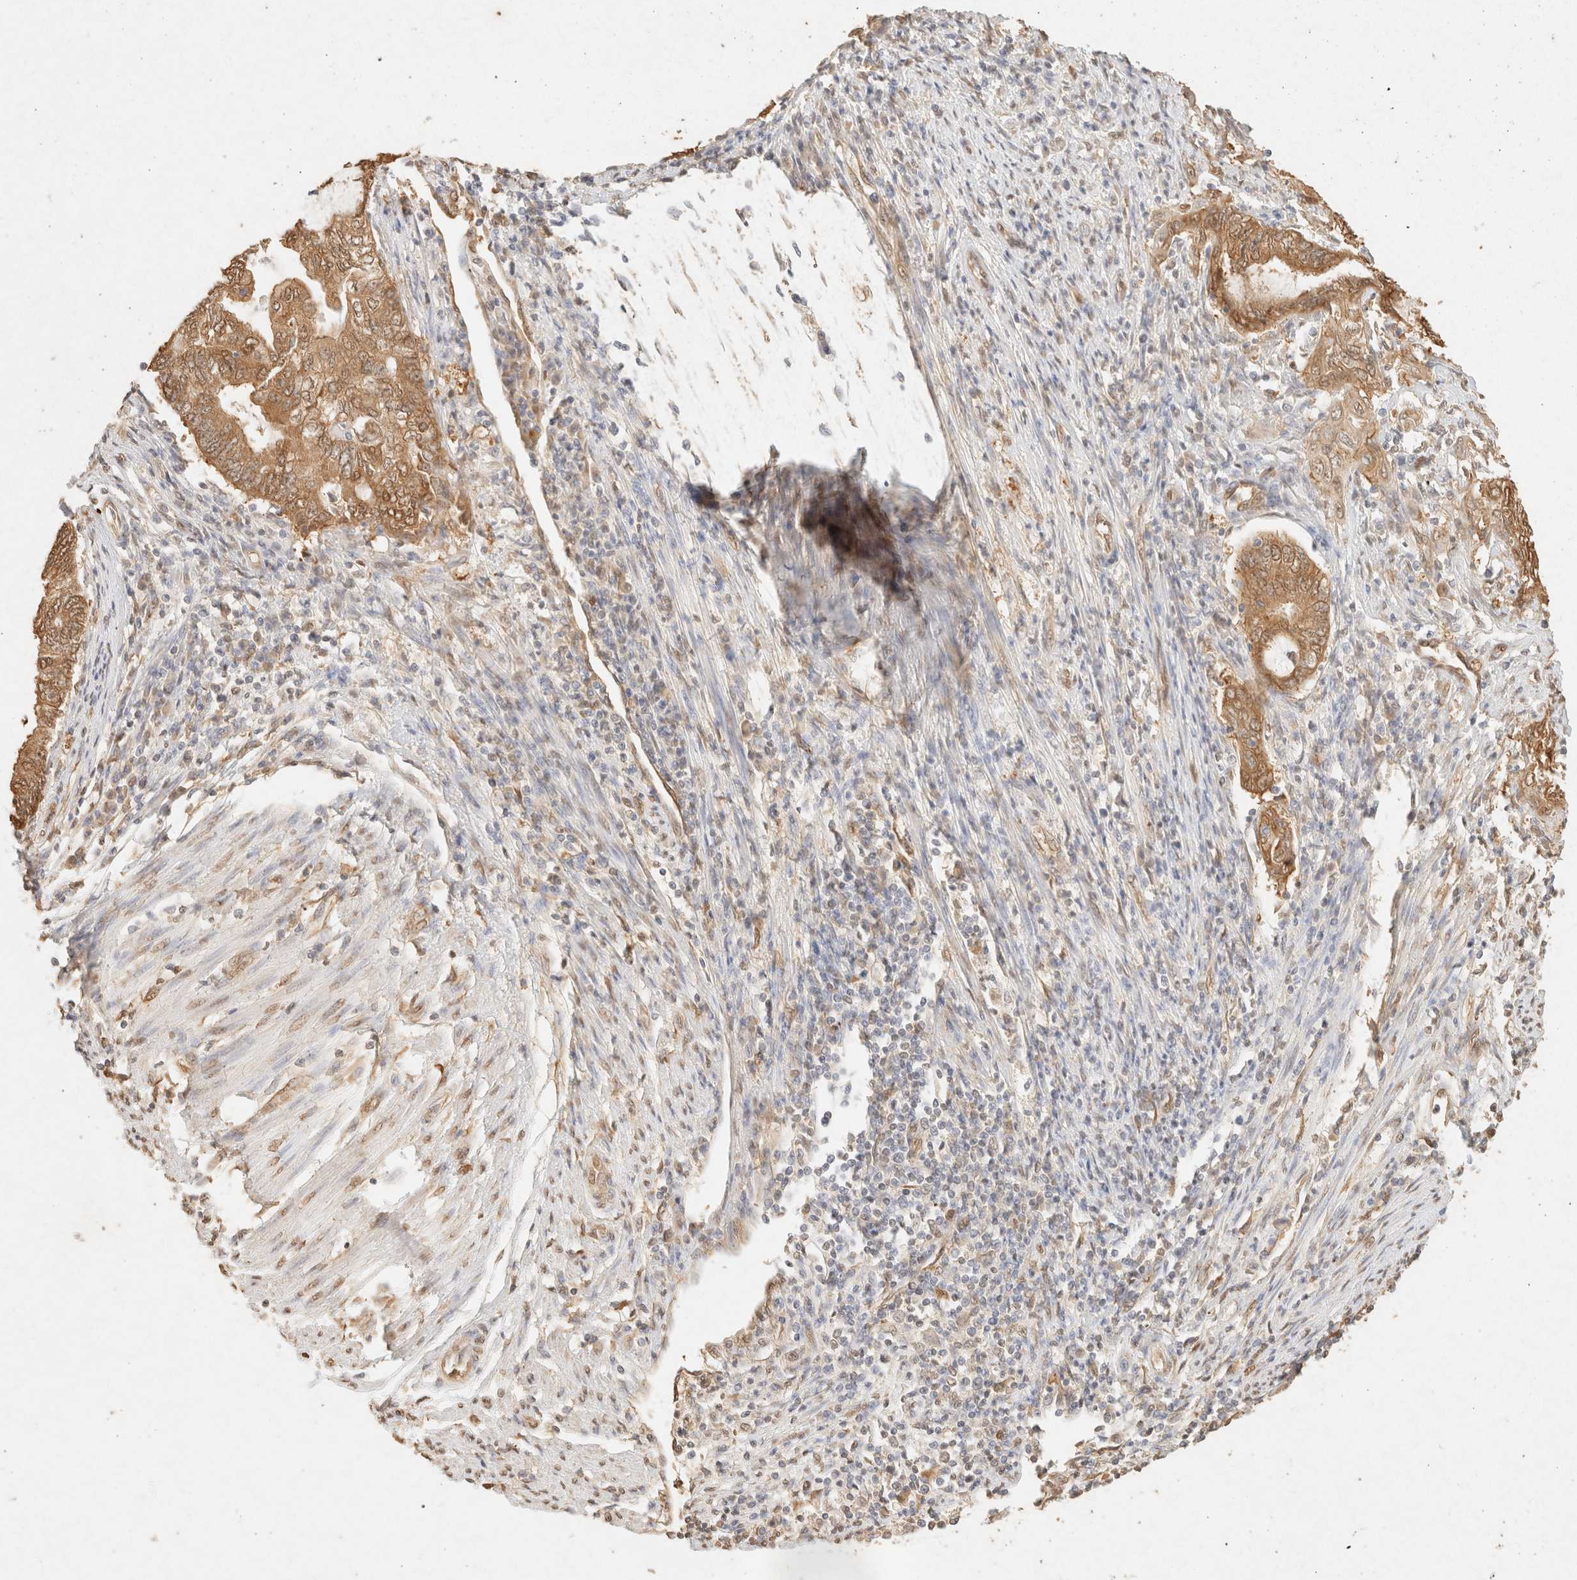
{"staining": {"intensity": "moderate", "quantity": ">75%", "location": "cytoplasmic/membranous,nuclear"}, "tissue": "endometrial cancer", "cell_type": "Tumor cells", "image_type": "cancer", "snomed": [{"axis": "morphology", "description": "Adenocarcinoma, NOS"}, {"axis": "topography", "description": "Uterus"}, {"axis": "topography", "description": "Endometrium"}], "caption": "A histopathology image of human endometrial cancer (adenocarcinoma) stained for a protein shows moderate cytoplasmic/membranous and nuclear brown staining in tumor cells. The staining was performed using DAB to visualize the protein expression in brown, while the nuclei were stained in blue with hematoxylin (Magnification: 20x).", "gene": "S100A13", "patient": {"sex": "female", "age": 70}}